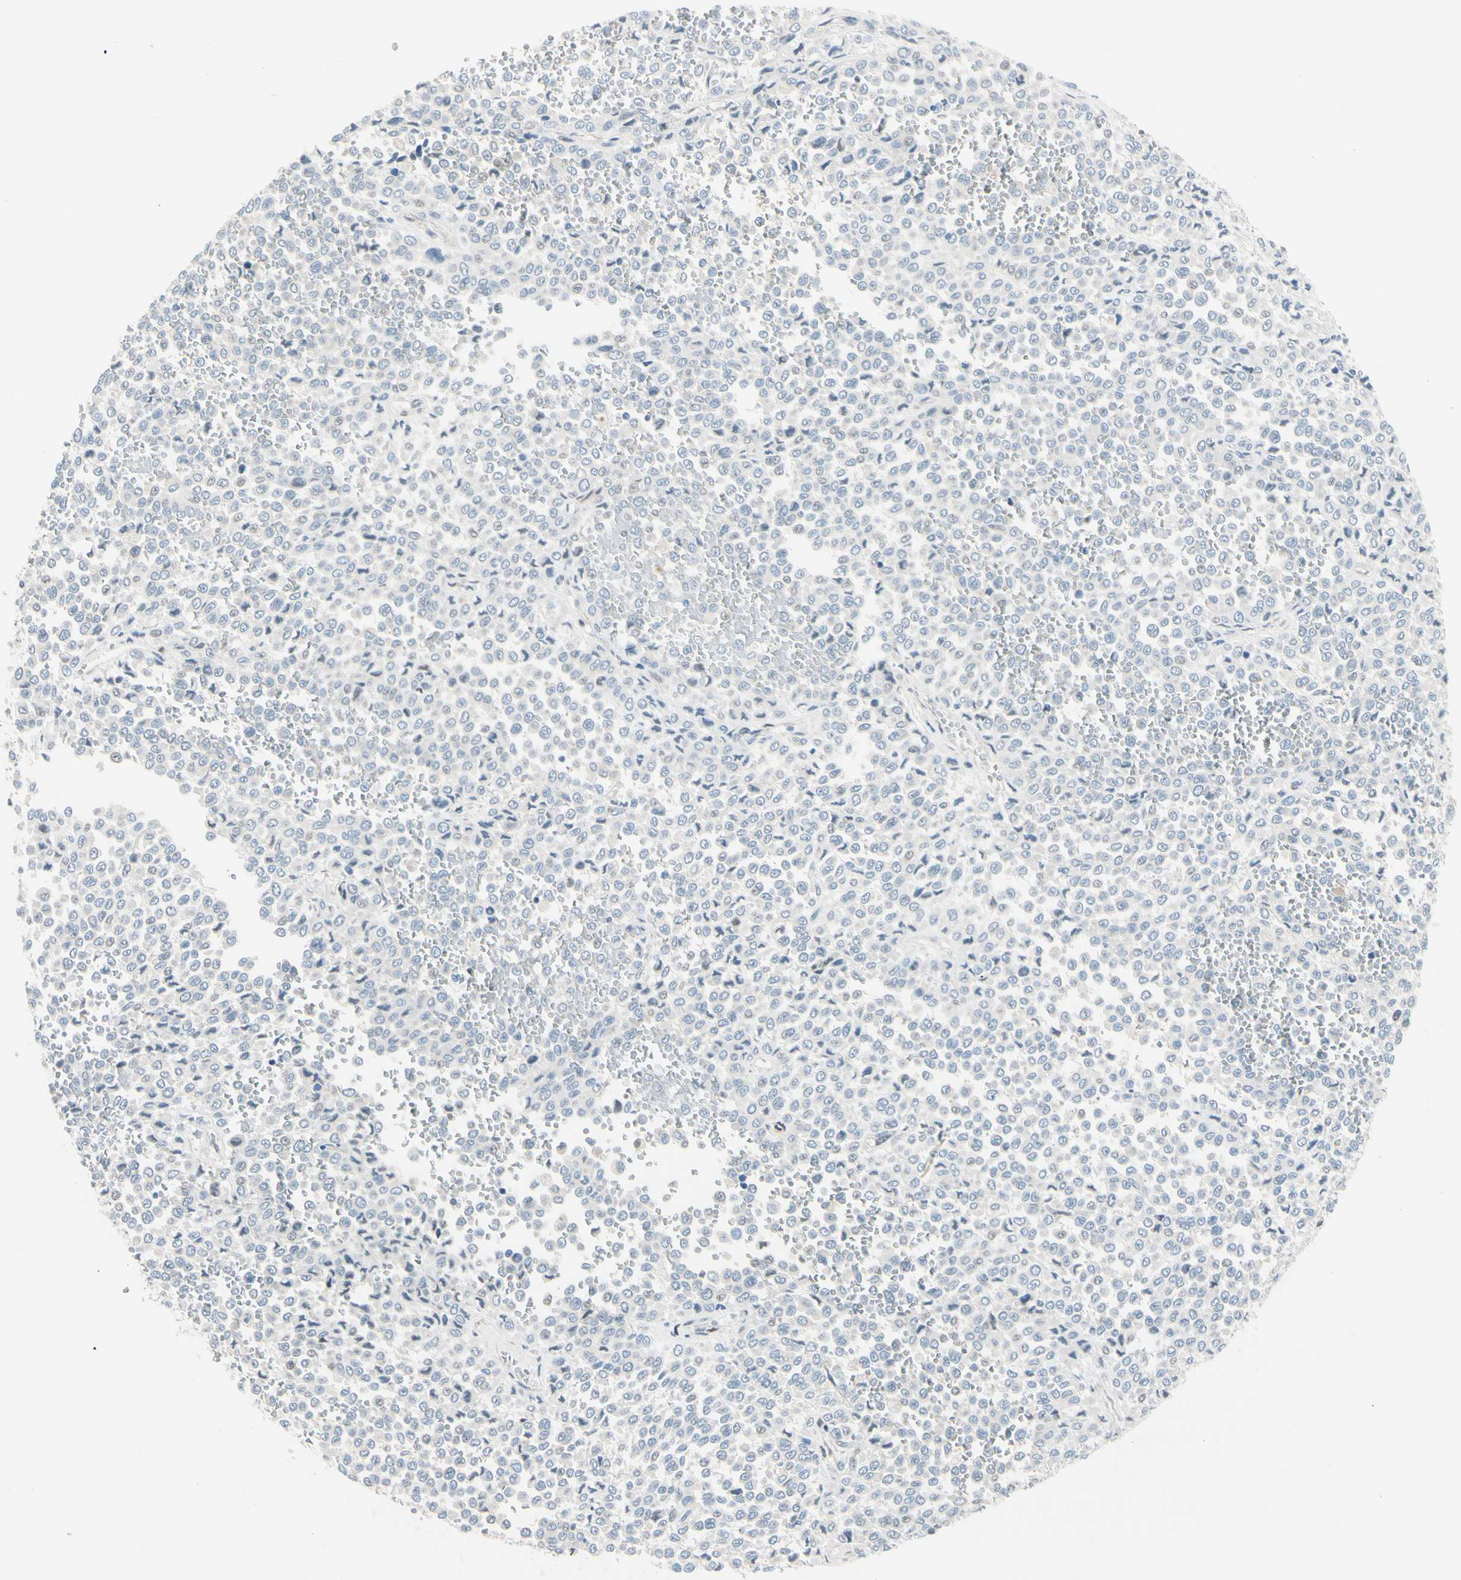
{"staining": {"intensity": "negative", "quantity": "none", "location": "none"}, "tissue": "melanoma", "cell_type": "Tumor cells", "image_type": "cancer", "snomed": [{"axis": "morphology", "description": "Malignant melanoma, Metastatic site"}, {"axis": "topography", "description": "Pancreas"}], "caption": "Immunohistochemistry (IHC) image of neoplastic tissue: melanoma stained with DAB (3,3'-diaminobenzidine) demonstrates no significant protein expression in tumor cells. (Stains: DAB (3,3'-diaminobenzidine) immunohistochemistry (IHC) with hematoxylin counter stain, Microscopy: brightfield microscopy at high magnification).", "gene": "CFAP36", "patient": {"sex": "female", "age": 30}}